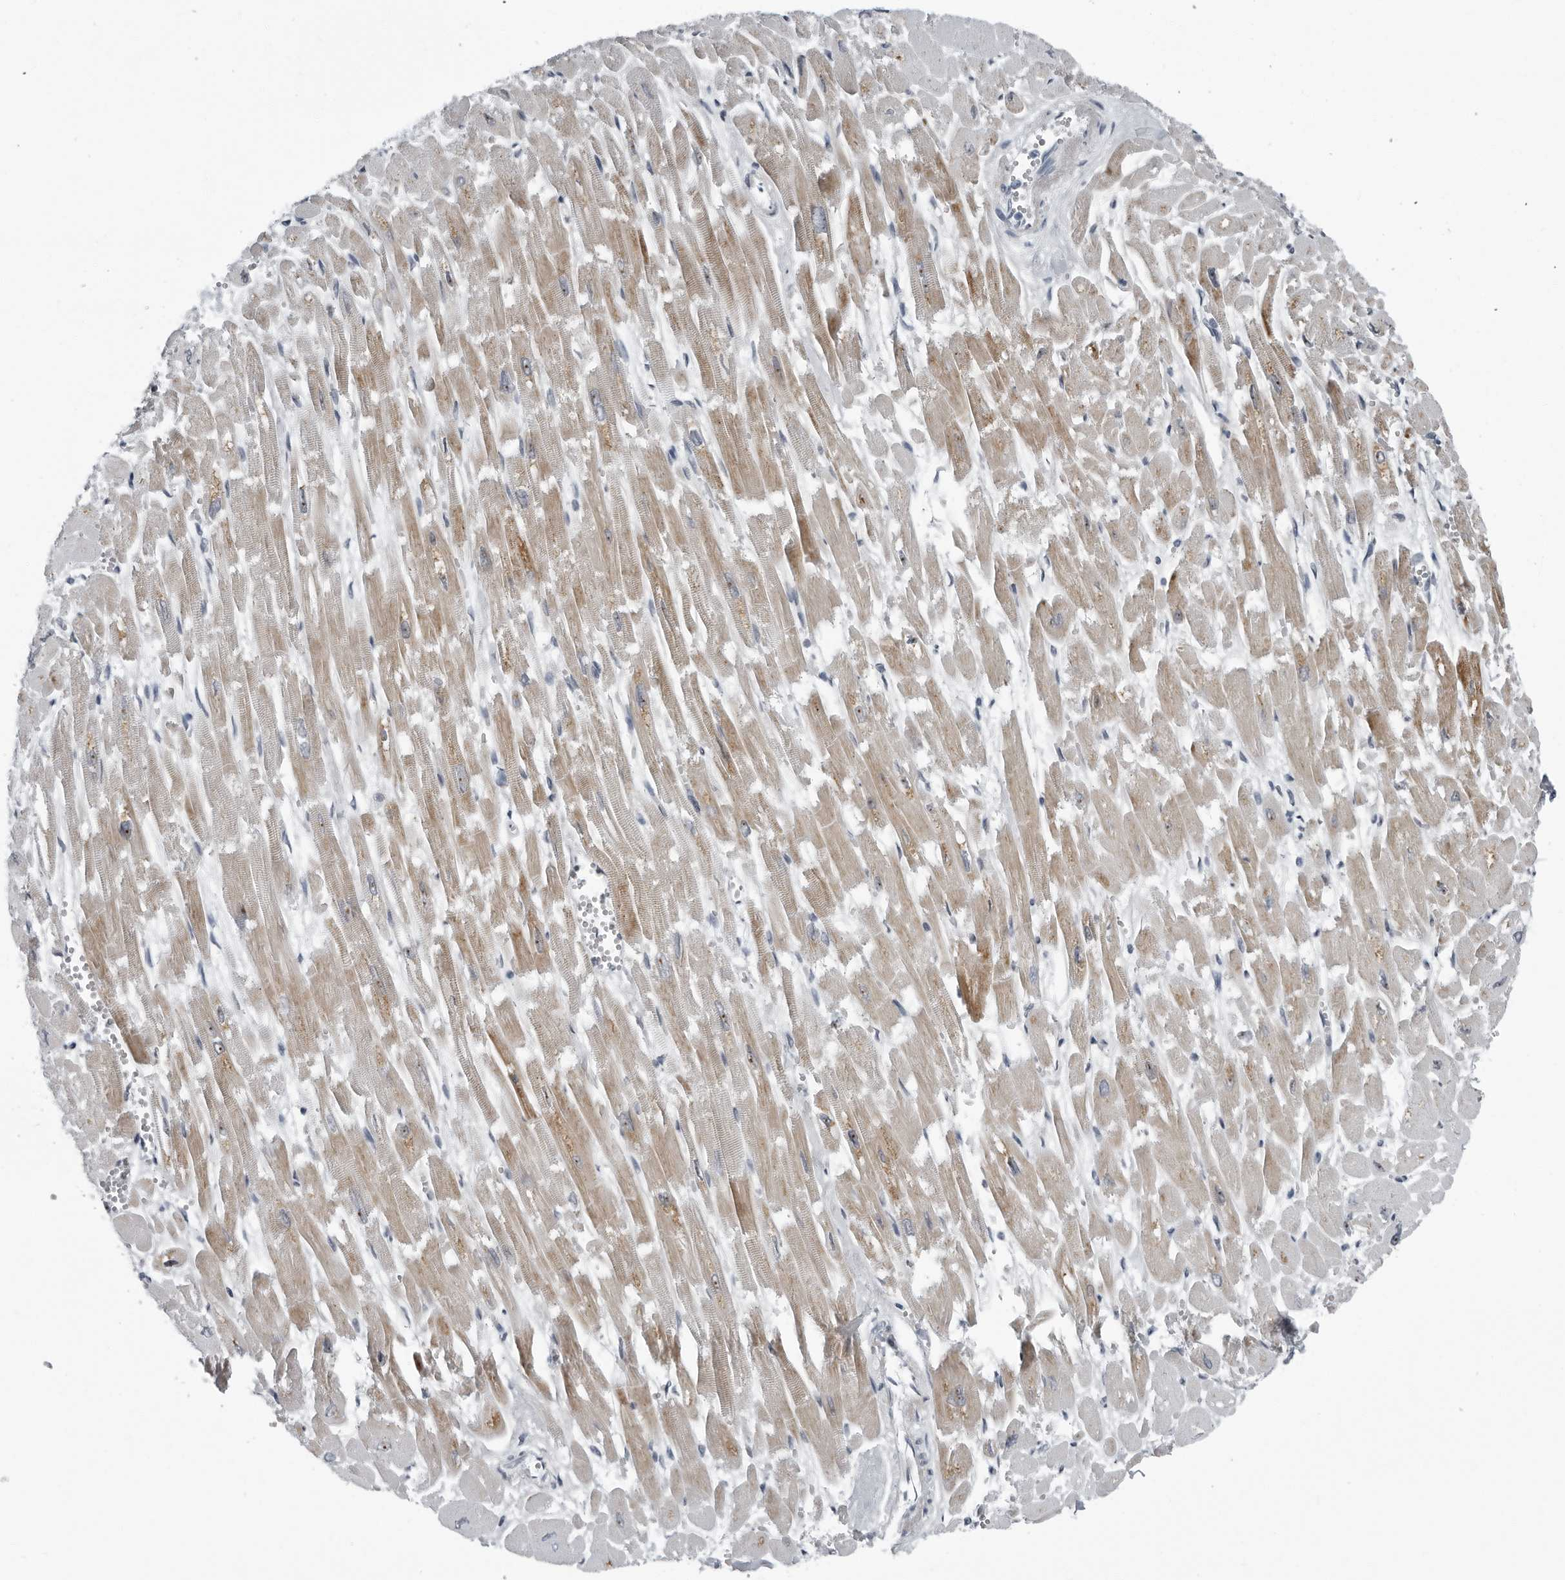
{"staining": {"intensity": "moderate", "quantity": ">75%", "location": "cytoplasmic/membranous"}, "tissue": "heart muscle", "cell_type": "Cardiomyocytes", "image_type": "normal", "snomed": [{"axis": "morphology", "description": "Normal tissue, NOS"}, {"axis": "topography", "description": "Heart"}], "caption": "The image reveals a brown stain indicating the presence of a protein in the cytoplasmic/membranous of cardiomyocytes in heart muscle. (IHC, brightfield microscopy, high magnification).", "gene": "PDCD11", "patient": {"sex": "male", "age": 54}}